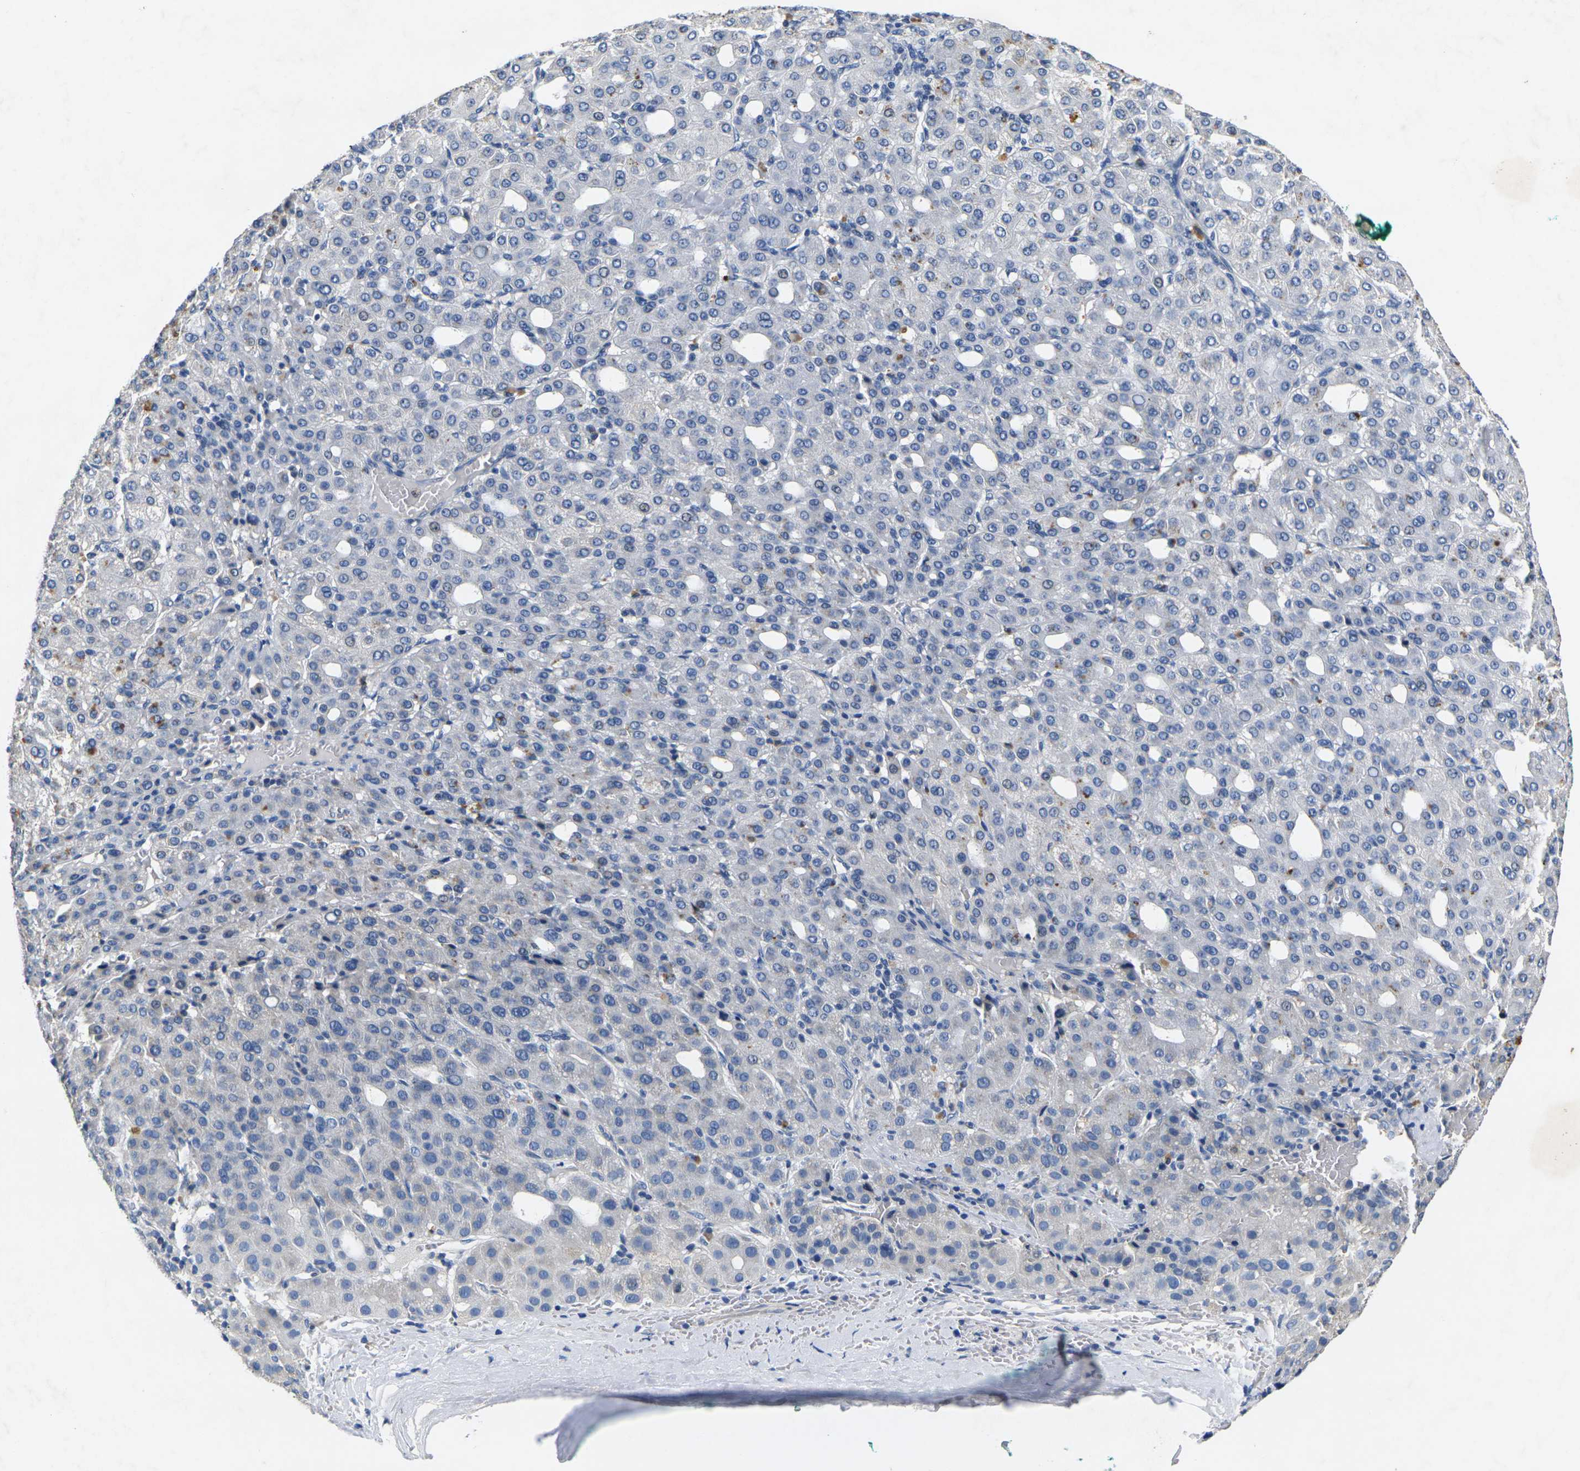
{"staining": {"intensity": "negative", "quantity": "none", "location": "none"}, "tissue": "liver cancer", "cell_type": "Tumor cells", "image_type": "cancer", "snomed": [{"axis": "morphology", "description": "Carcinoma, Hepatocellular, NOS"}, {"axis": "topography", "description": "Liver"}], "caption": "This is an immunohistochemistry (IHC) histopathology image of liver cancer (hepatocellular carcinoma). There is no staining in tumor cells.", "gene": "NOCT", "patient": {"sex": "male", "age": 65}}